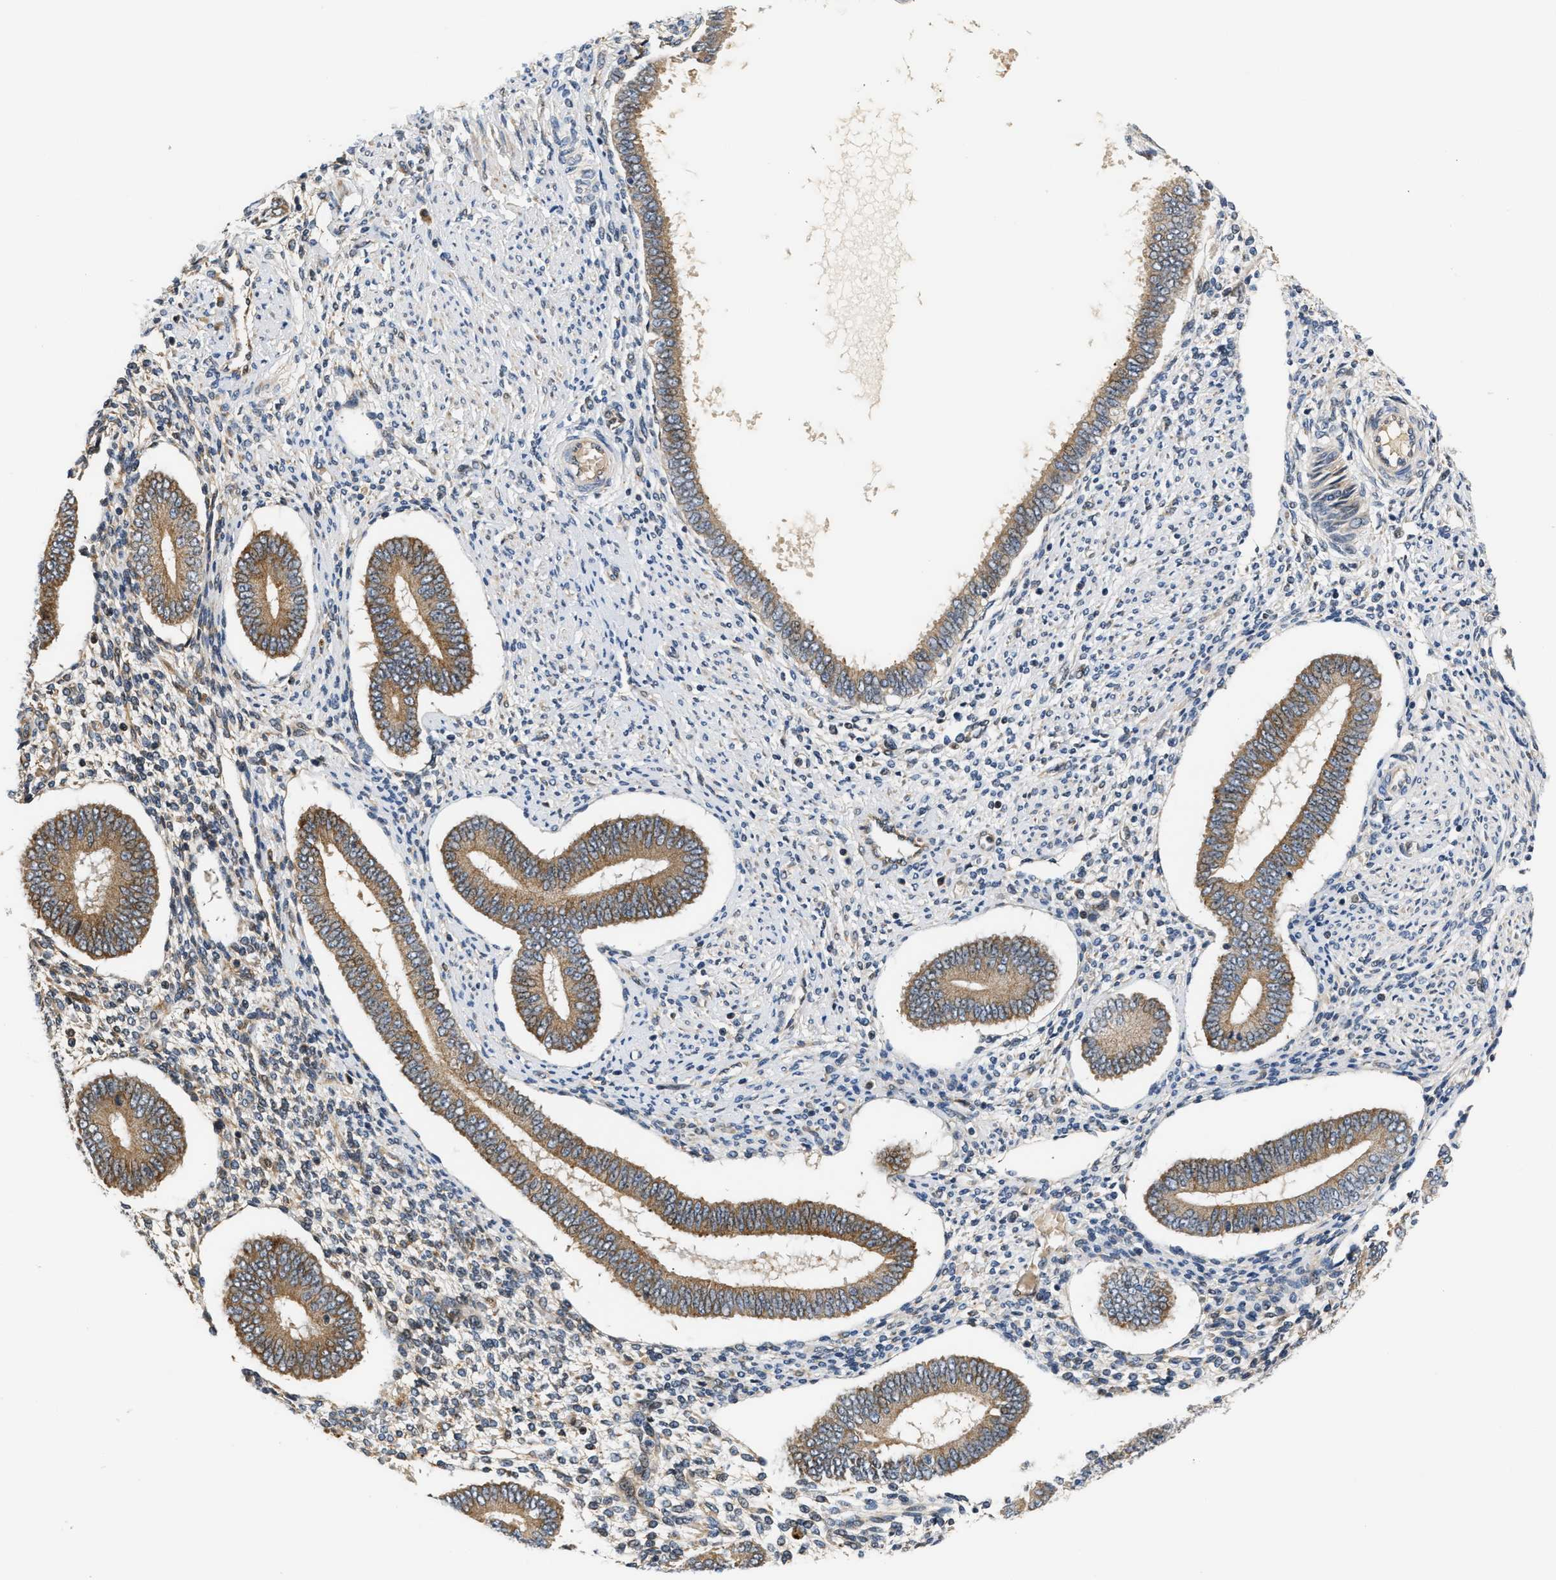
{"staining": {"intensity": "moderate", "quantity": "<25%", "location": "cytoplasmic/membranous"}, "tissue": "endometrium", "cell_type": "Cells in endometrial stroma", "image_type": "normal", "snomed": [{"axis": "morphology", "description": "Normal tissue, NOS"}, {"axis": "topography", "description": "Endometrium"}], "caption": "About <25% of cells in endometrial stroma in unremarkable human endometrium show moderate cytoplasmic/membranous protein expression as visualized by brown immunohistochemical staining.", "gene": "TNIP2", "patient": {"sex": "female", "age": 42}}